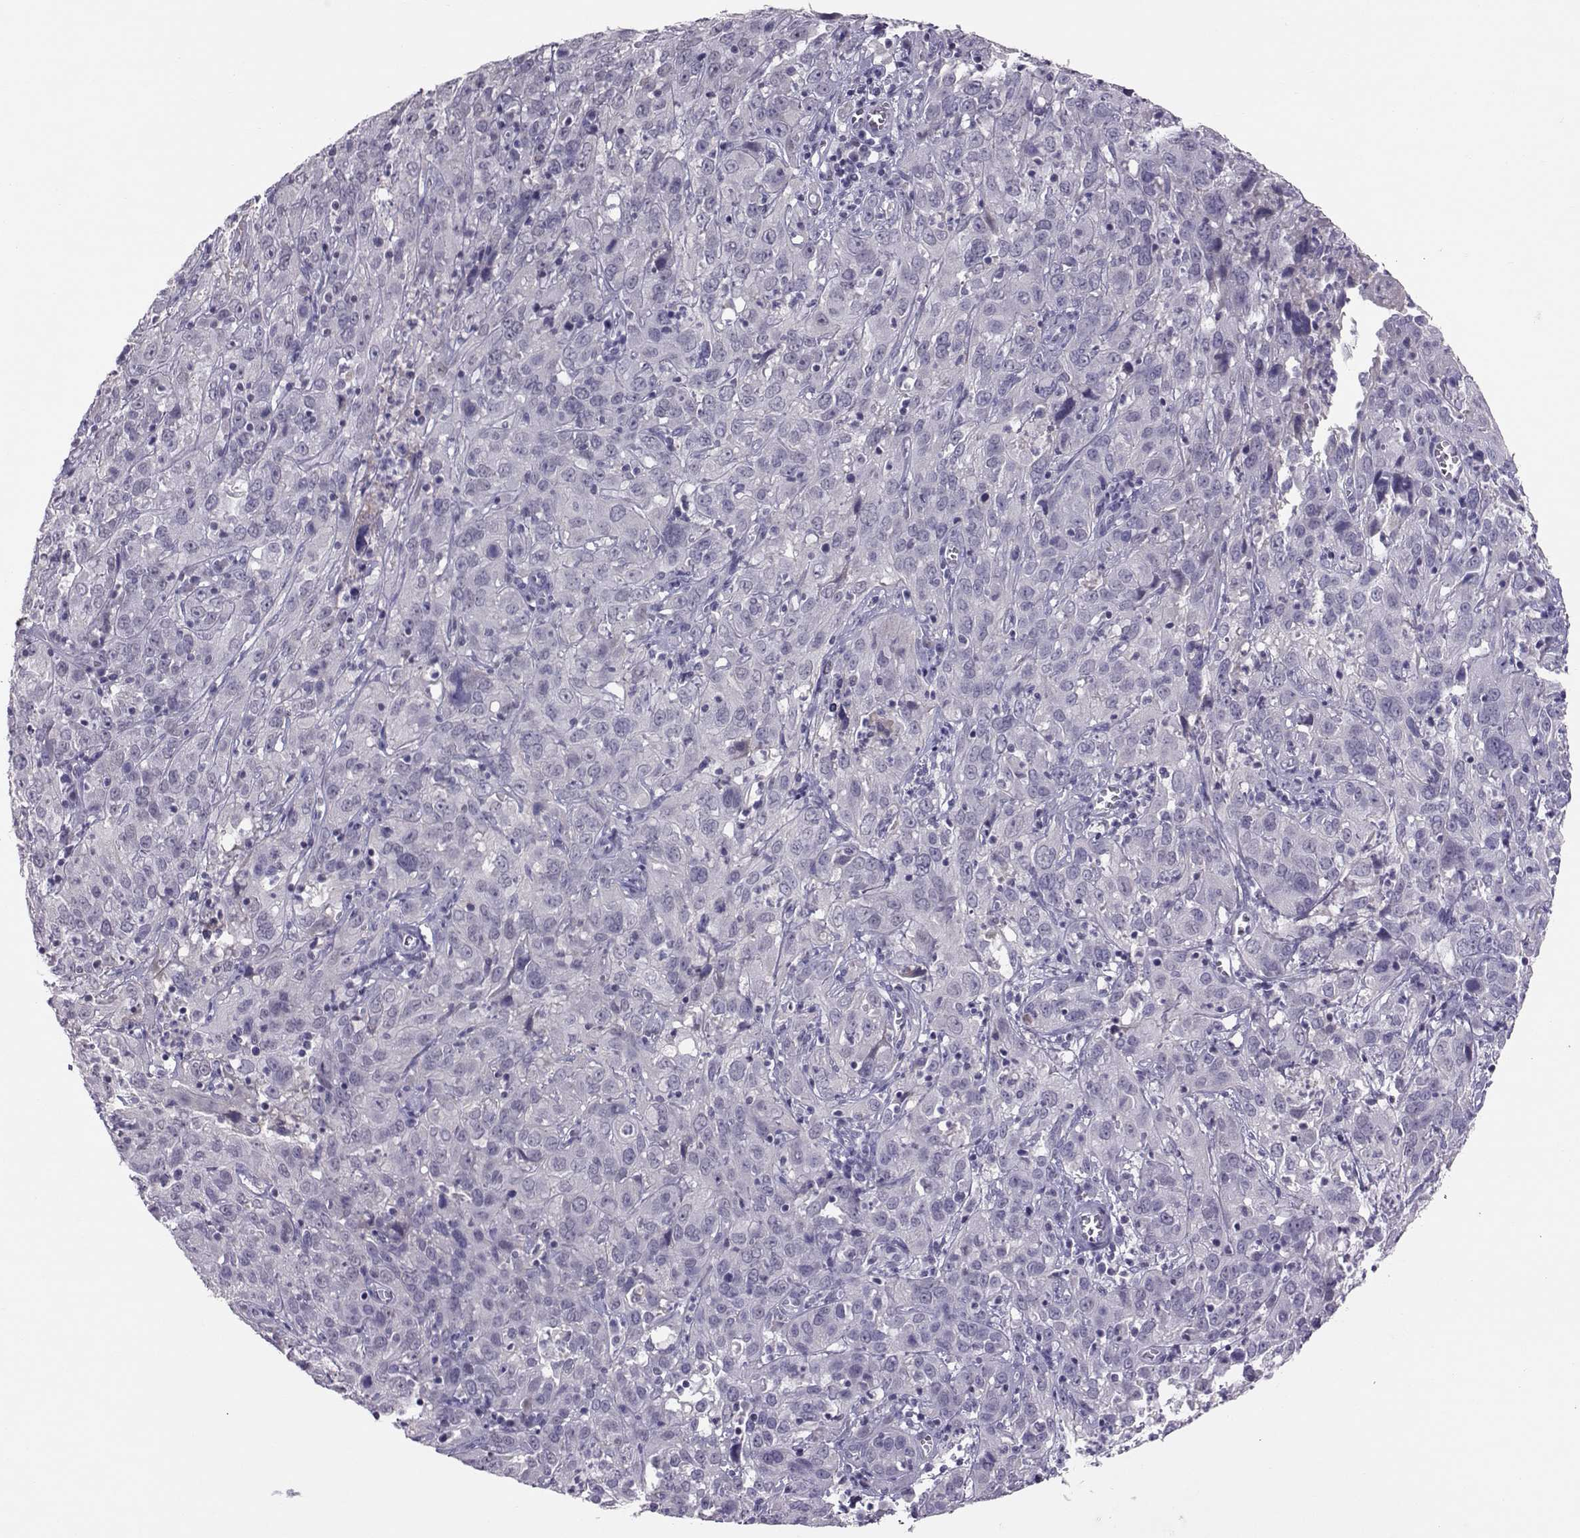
{"staining": {"intensity": "negative", "quantity": "none", "location": "none"}, "tissue": "cervical cancer", "cell_type": "Tumor cells", "image_type": "cancer", "snomed": [{"axis": "morphology", "description": "Squamous cell carcinoma, NOS"}, {"axis": "topography", "description": "Cervix"}], "caption": "Human squamous cell carcinoma (cervical) stained for a protein using immunohistochemistry (IHC) displays no expression in tumor cells.", "gene": "DNAAF1", "patient": {"sex": "female", "age": 32}}